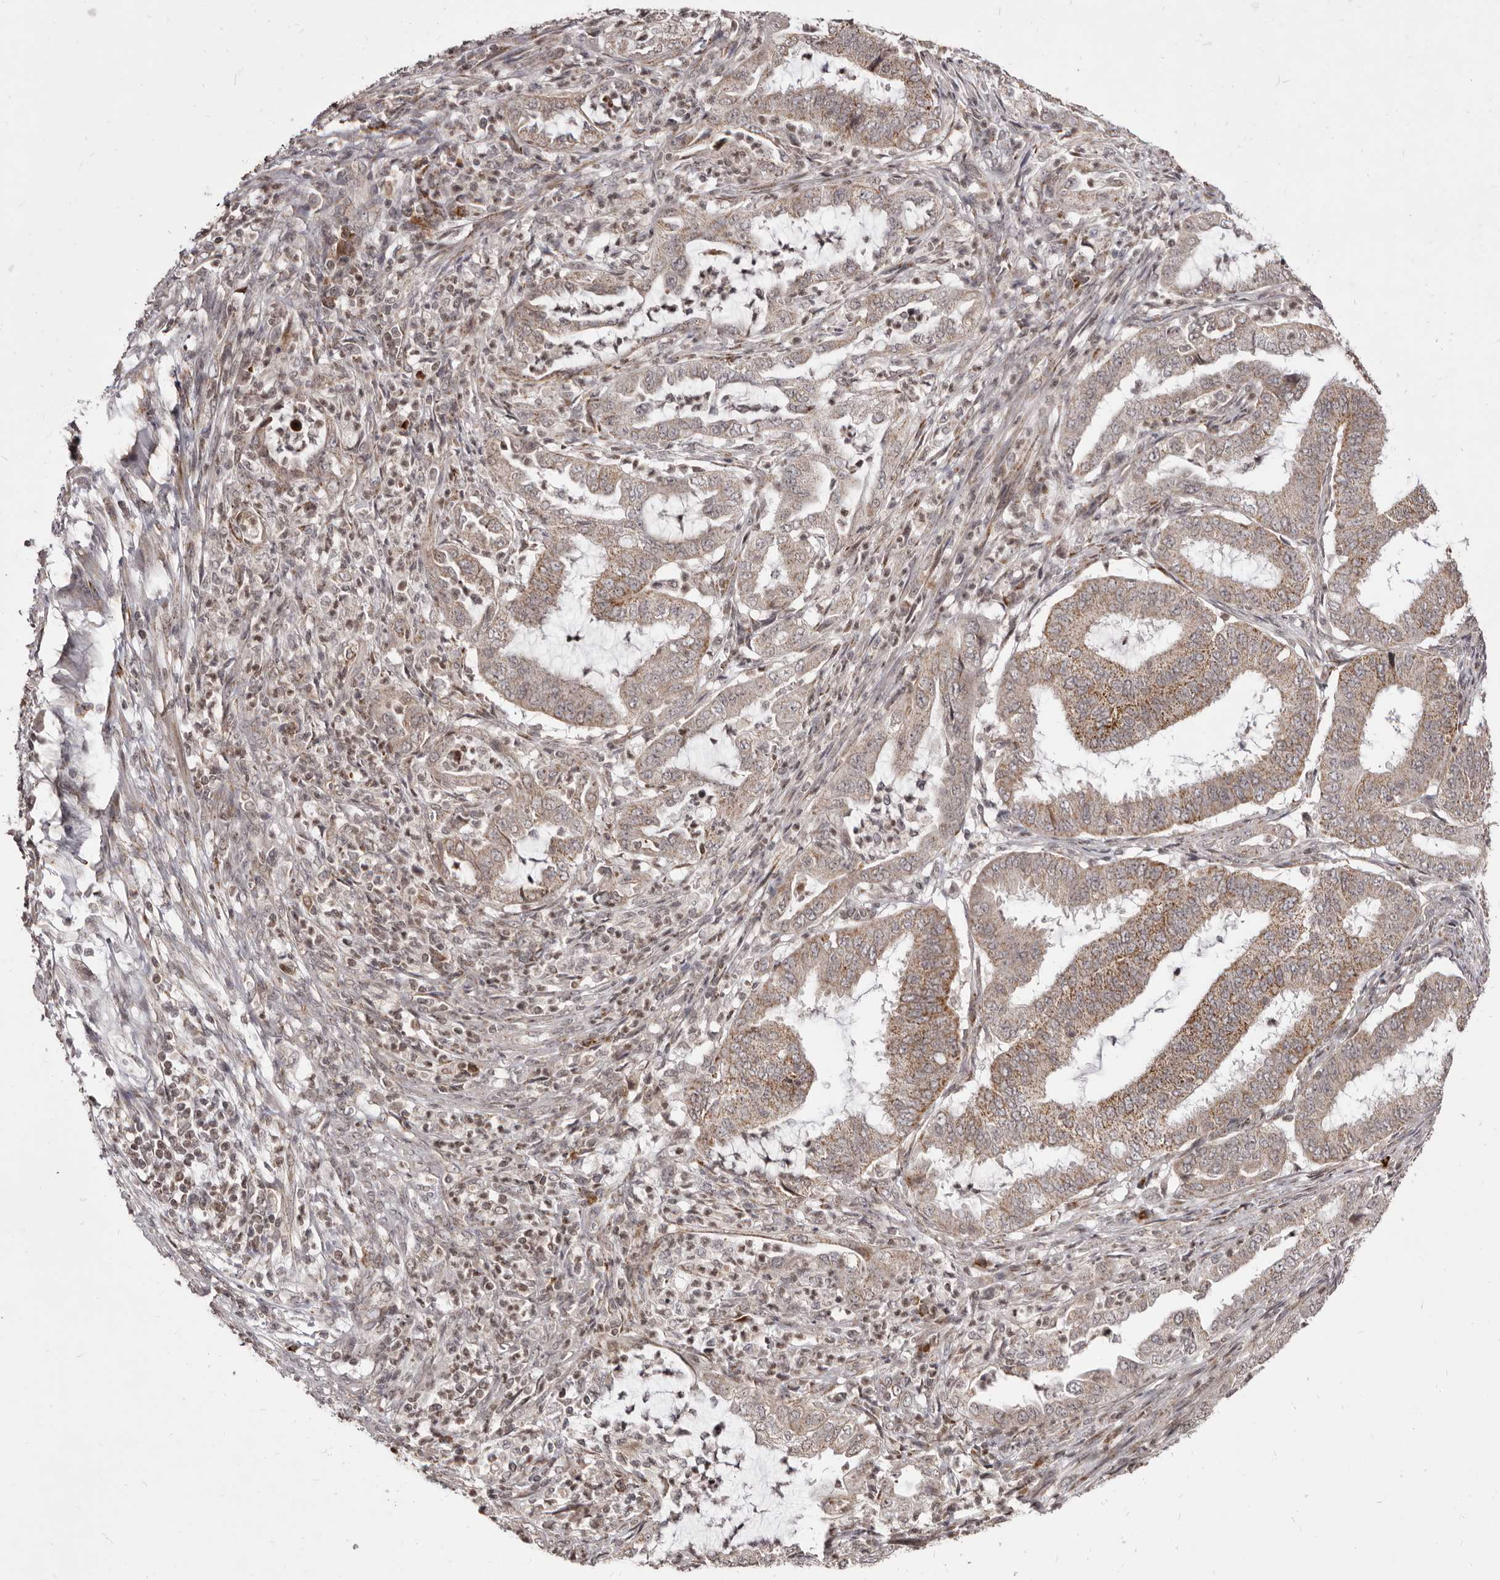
{"staining": {"intensity": "moderate", "quantity": "<25%", "location": "cytoplasmic/membranous"}, "tissue": "endometrial cancer", "cell_type": "Tumor cells", "image_type": "cancer", "snomed": [{"axis": "morphology", "description": "Adenocarcinoma, NOS"}, {"axis": "topography", "description": "Endometrium"}], "caption": "Tumor cells reveal moderate cytoplasmic/membranous staining in about <25% of cells in endometrial cancer.", "gene": "THUMPD1", "patient": {"sex": "female", "age": 51}}